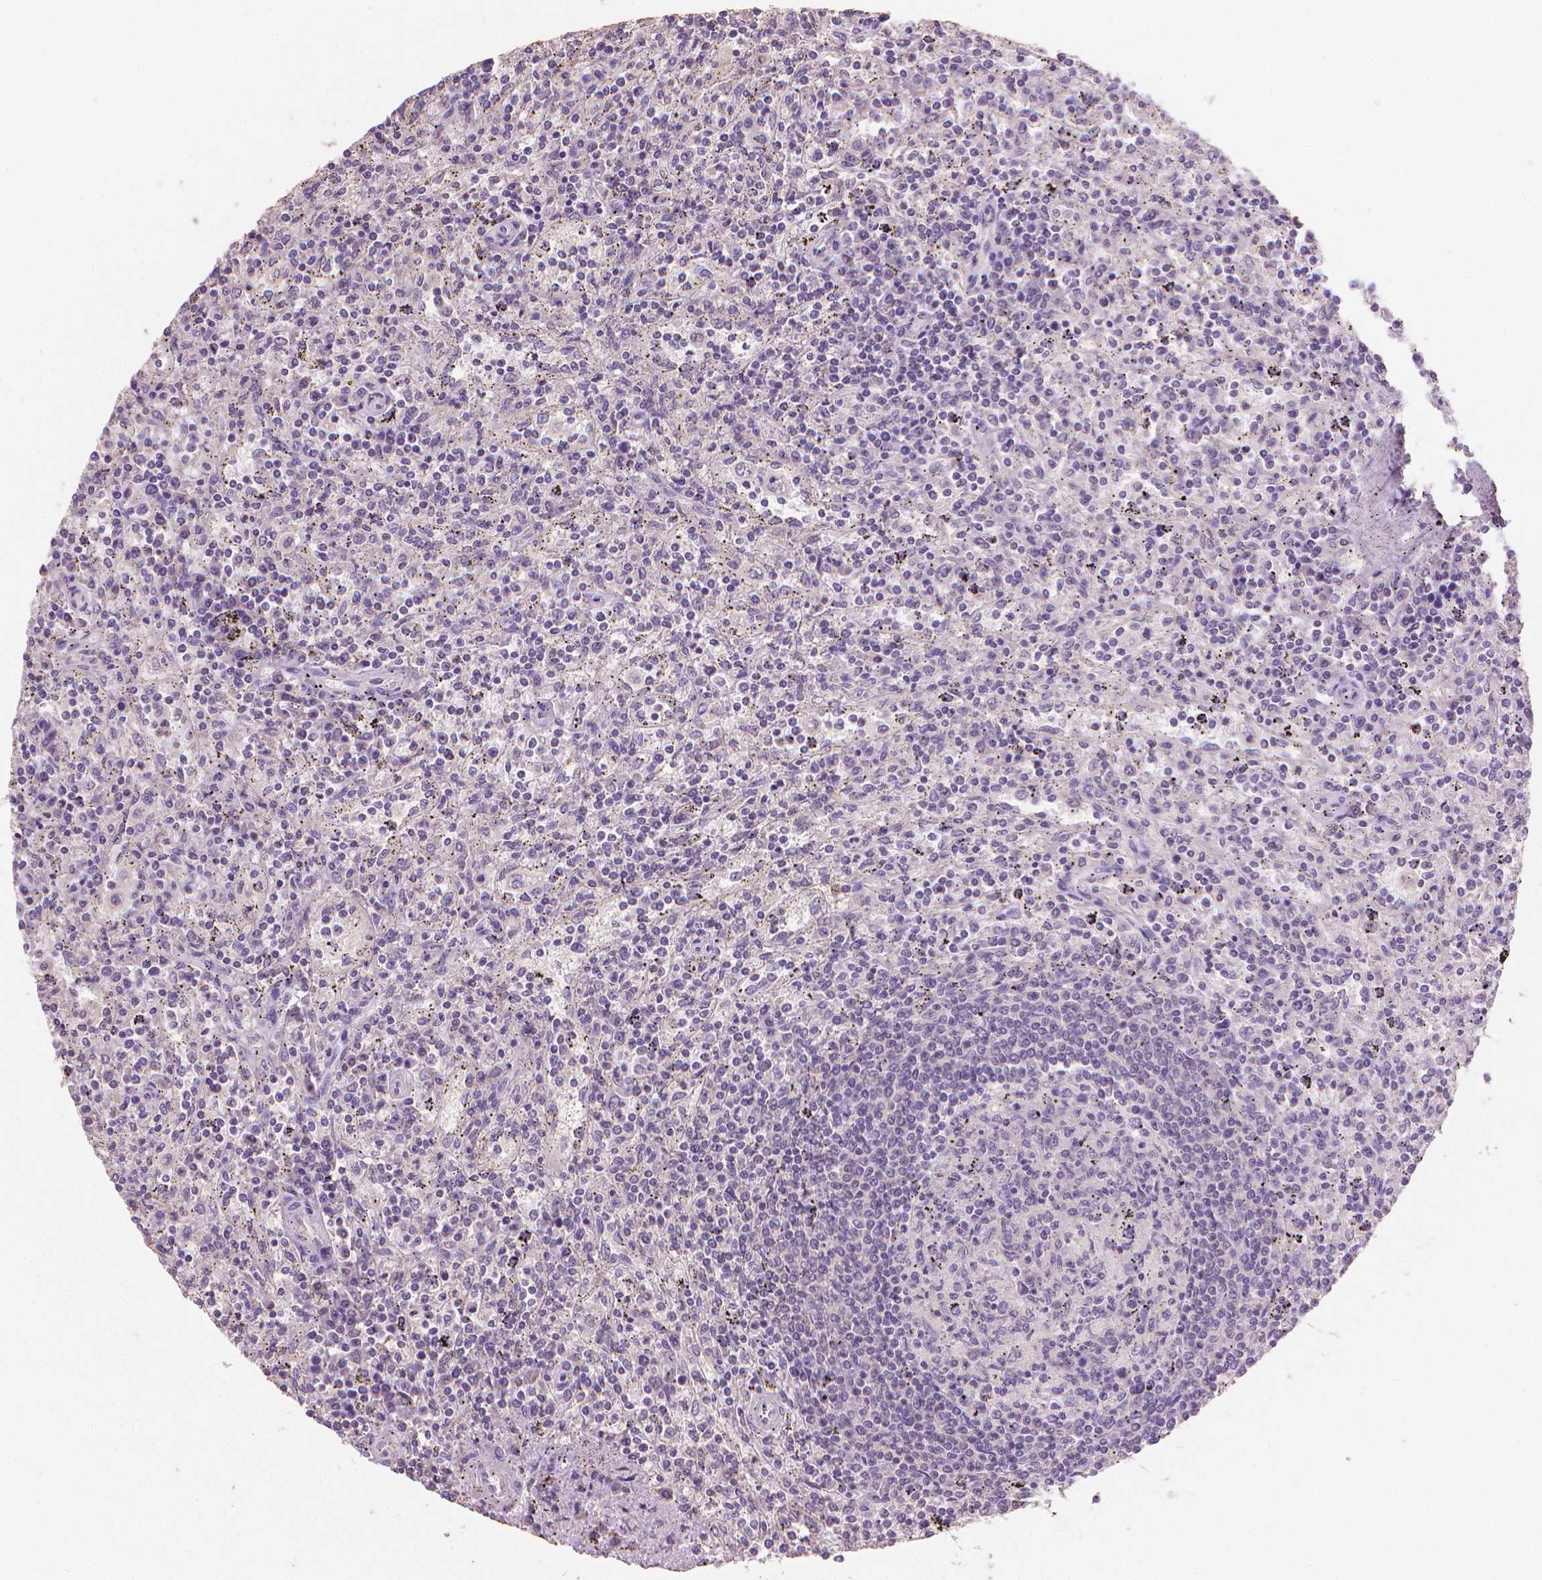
{"staining": {"intensity": "negative", "quantity": "none", "location": "none"}, "tissue": "lymphoma", "cell_type": "Tumor cells", "image_type": "cancer", "snomed": [{"axis": "morphology", "description": "Malignant lymphoma, non-Hodgkin's type, Low grade"}, {"axis": "topography", "description": "Spleen"}], "caption": "A high-resolution micrograph shows immunohistochemistry staining of lymphoma, which displays no significant expression in tumor cells.", "gene": "CATIP", "patient": {"sex": "male", "age": 62}}